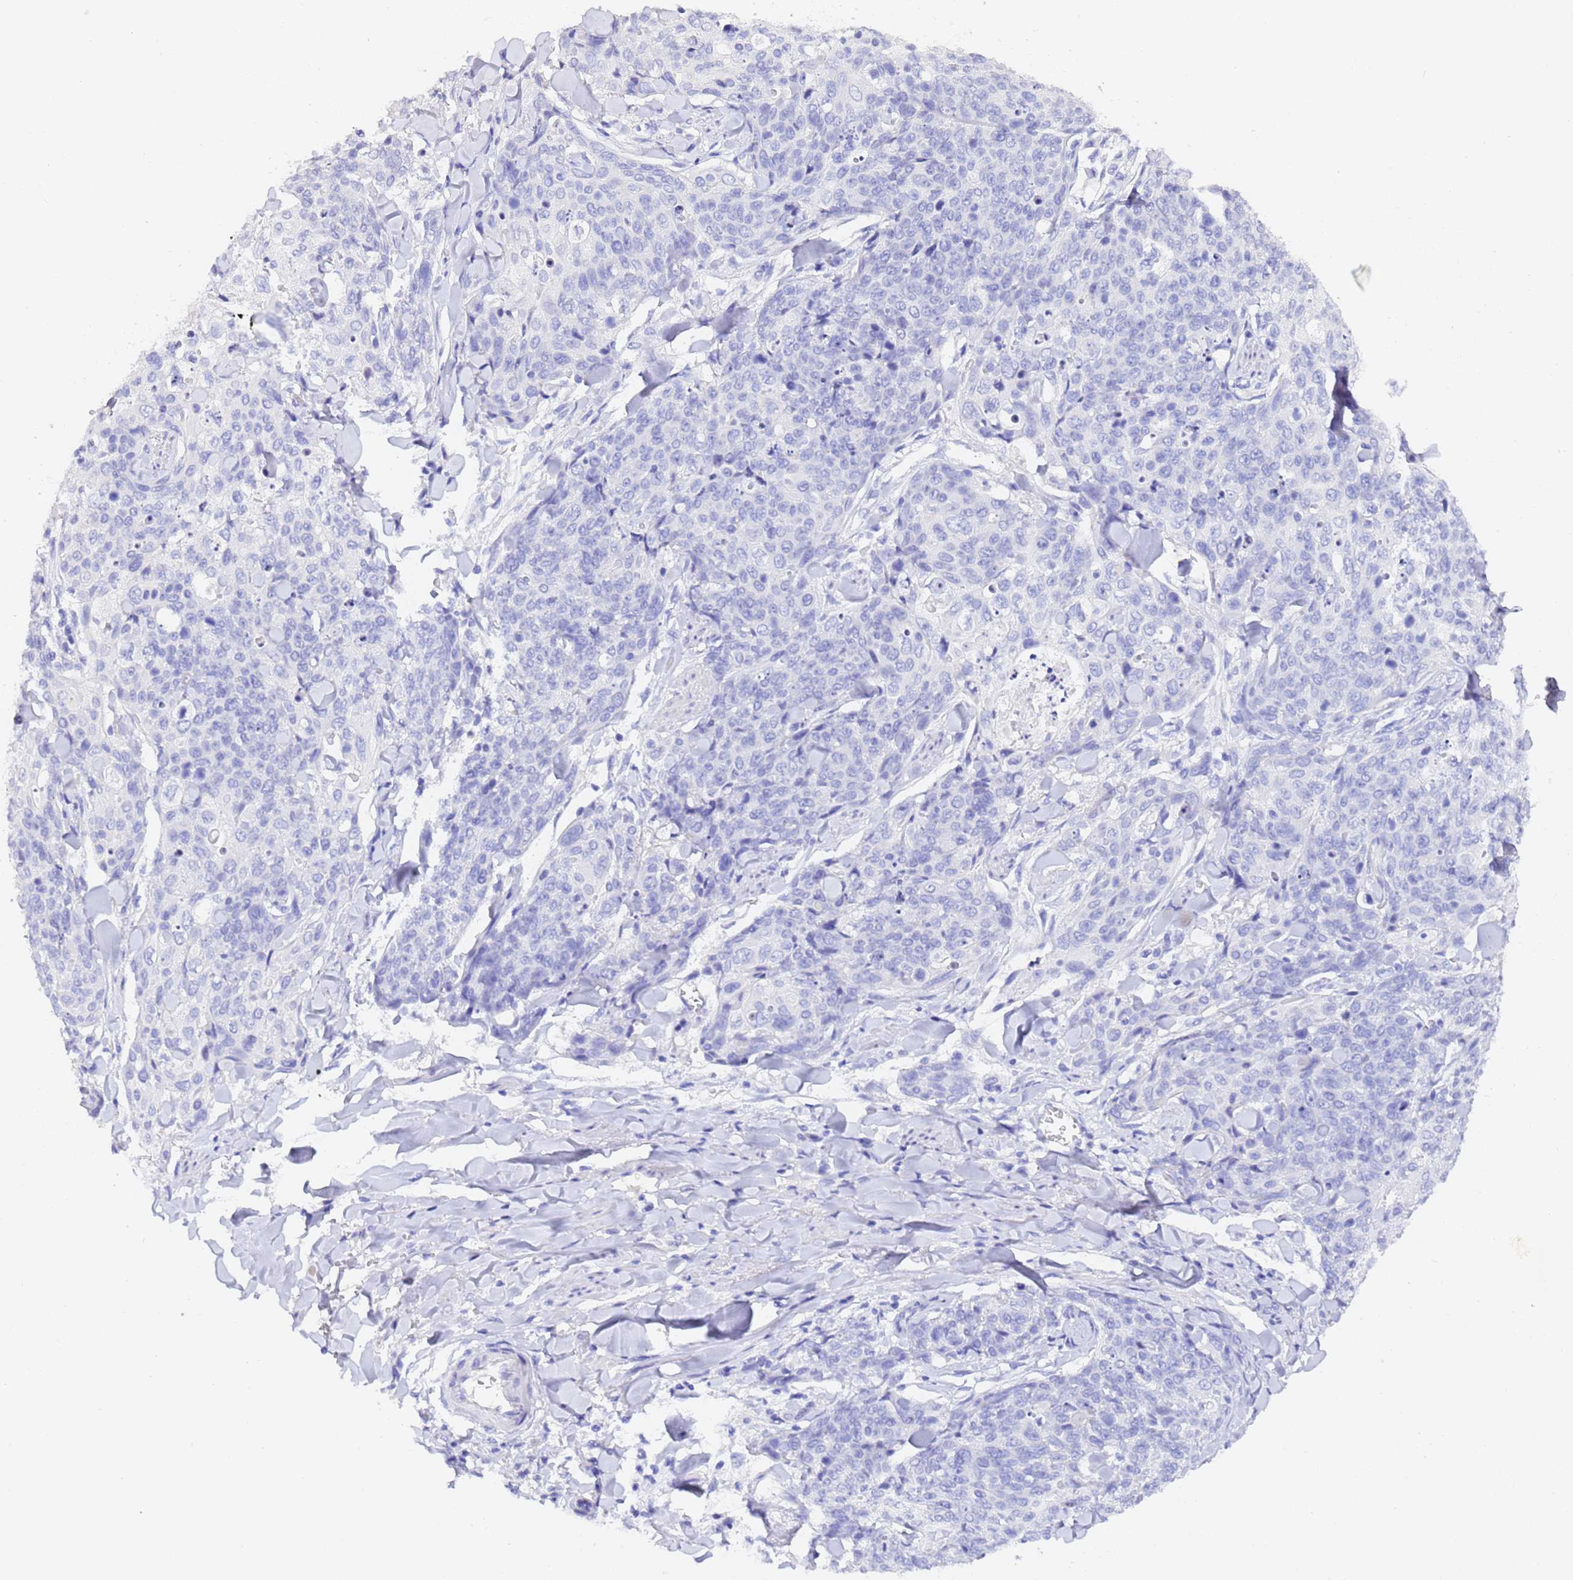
{"staining": {"intensity": "negative", "quantity": "none", "location": "none"}, "tissue": "skin cancer", "cell_type": "Tumor cells", "image_type": "cancer", "snomed": [{"axis": "morphology", "description": "Squamous cell carcinoma, NOS"}, {"axis": "topography", "description": "Skin"}, {"axis": "topography", "description": "Vulva"}], "caption": "Skin cancer stained for a protein using immunohistochemistry (IHC) displays no positivity tumor cells.", "gene": "GABRA1", "patient": {"sex": "female", "age": 85}}